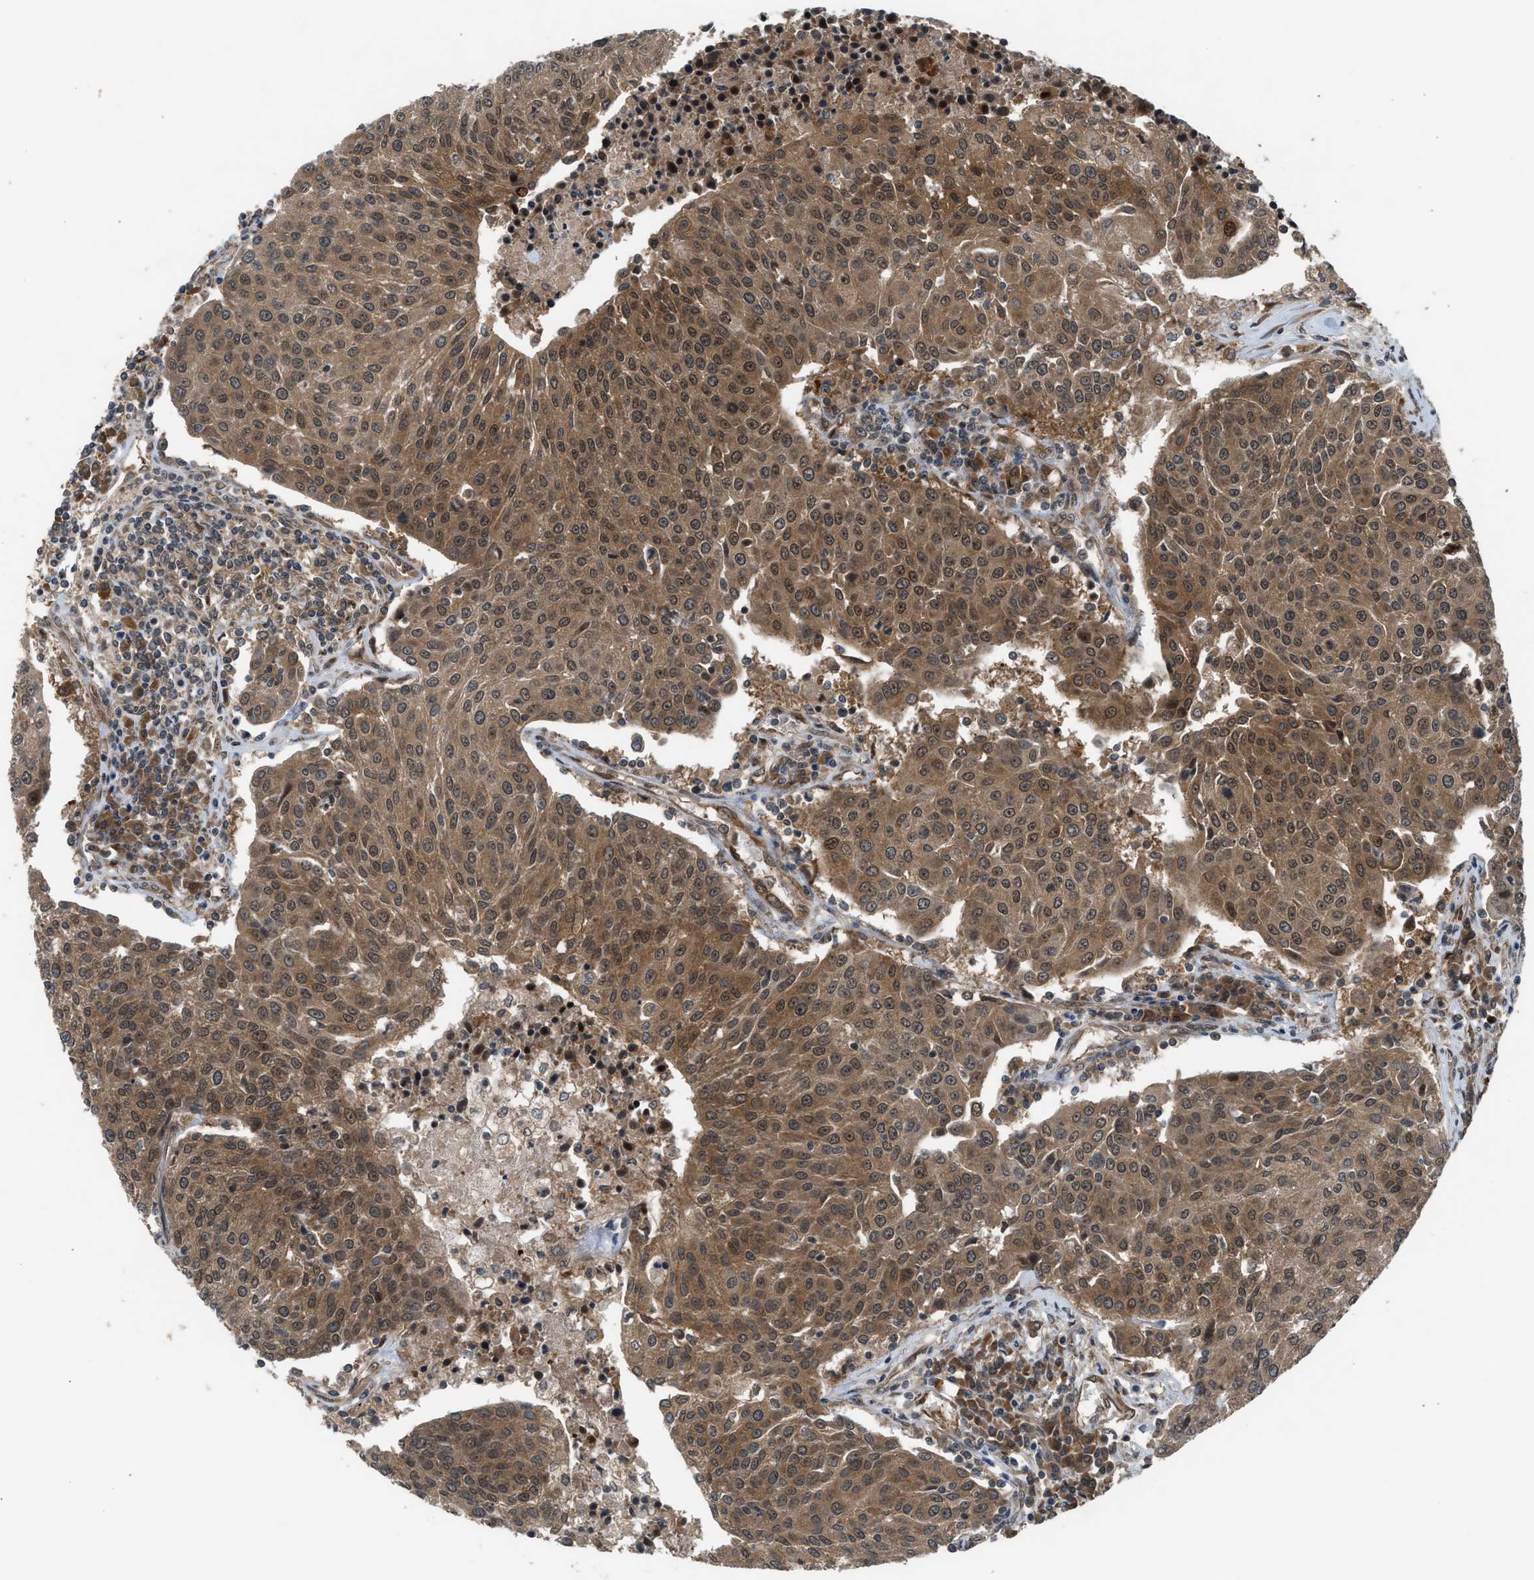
{"staining": {"intensity": "moderate", "quantity": ">75%", "location": "cytoplasmic/membranous"}, "tissue": "urothelial cancer", "cell_type": "Tumor cells", "image_type": "cancer", "snomed": [{"axis": "morphology", "description": "Urothelial carcinoma, High grade"}, {"axis": "topography", "description": "Urinary bladder"}], "caption": "Immunohistochemistry (IHC) micrograph of neoplastic tissue: urothelial cancer stained using immunohistochemistry displays medium levels of moderate protein expression localized specifically in the cytoplasmic/membranous of tumor cells, appearing as a cytoplasmic/membranous brown color.", "gene": "TXNL1", "patient": {"sex": "female", "age": 85}}